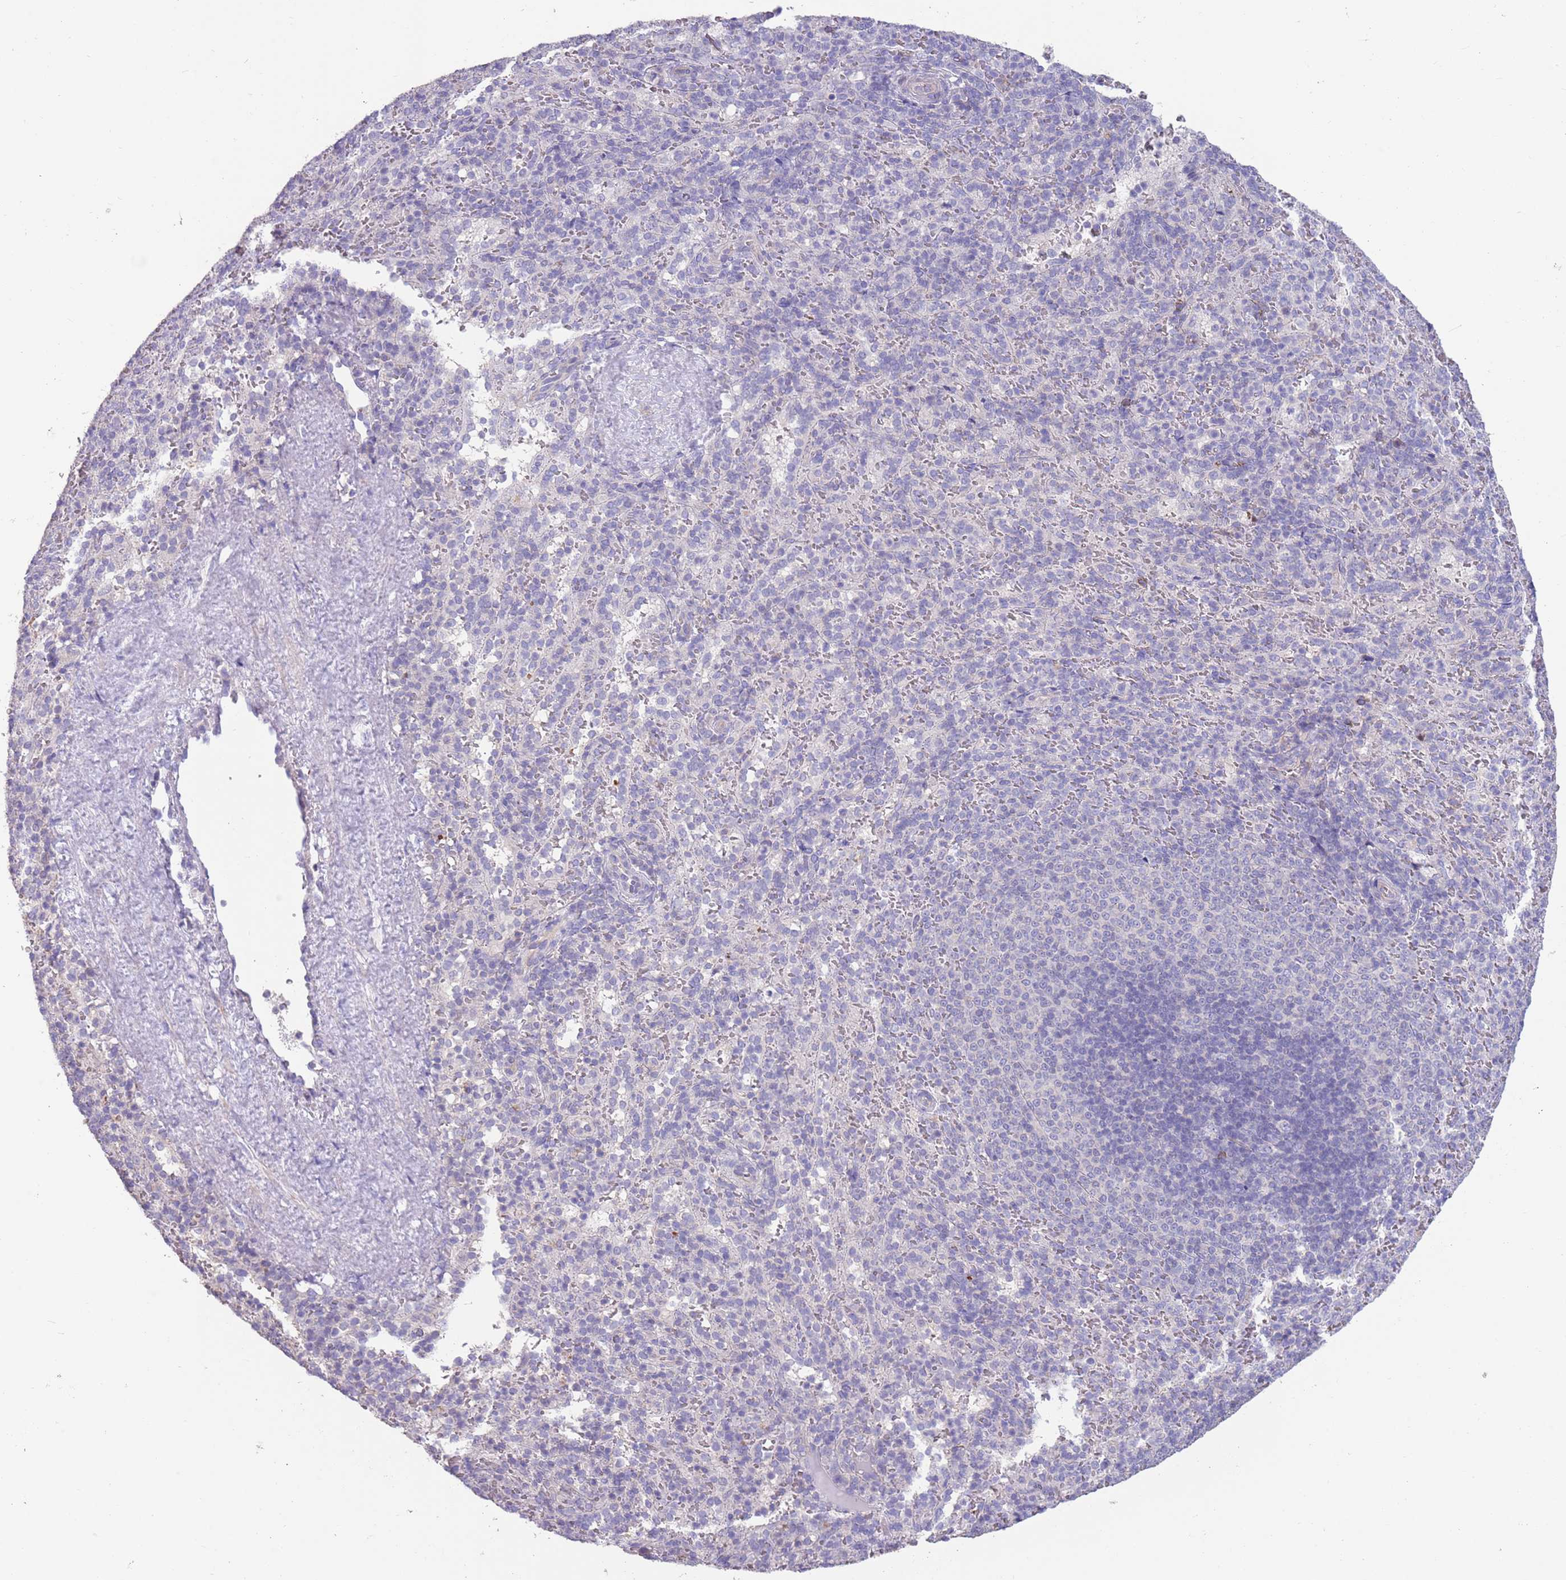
{"staining": {"intensity": "moderate", "quantity": "<25%", "location": "cytoplasmic/membranous"}, "tissue": "spleen", "cell_type": "Cells in red pulp", "image_type": "normal", "snomed": [{"axis": "morphology", "description": "Normal tissue, NOS"}, {"axis": "topography", "description": "Spleen"}], "caption": "Immunohistochemistry micrograph of benign human spleen stained for a protein (brown), which reveals low levels of moderate cytoplasmic/membranous positivity in approximately <25% of cells in red pulp.", "gene": "ZNF14", "patient": {"sex": "female", "age": 21}}